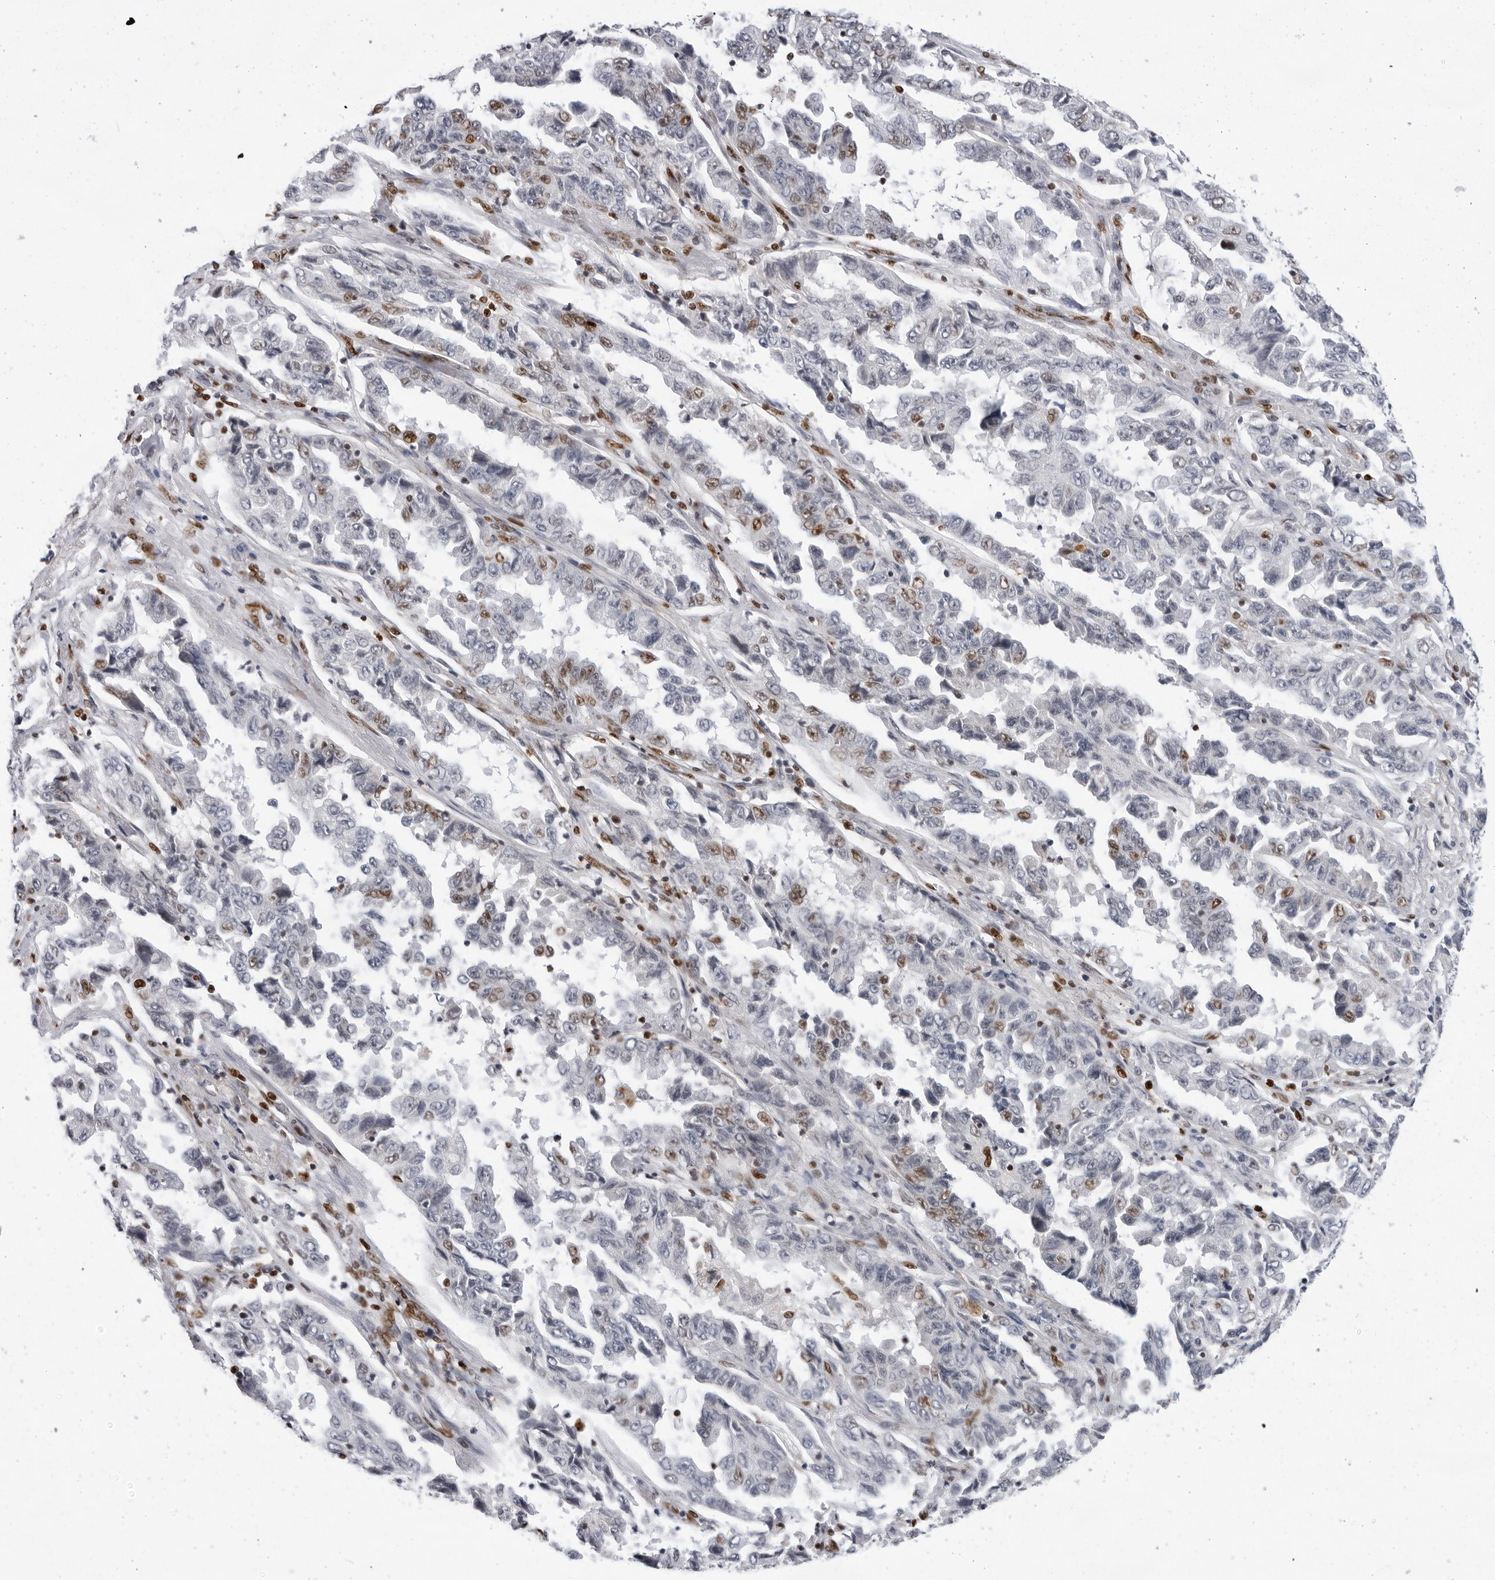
{"staining": {"intensity": "weak", "quantity": "<25%", "location": "nuclear"}, "tissue": "lung cancer", "cell_type": "Tumor cells", "image_type": "cancer", "snomed": [{"axis": "morphology", "description": "Adenocarcinoma, NOS"}, {"axis": "topography", "description": "Lung"}], "caption": "The immunohistochemistry histopathology image has no significant expression in tumor cells of lung adenocarcinoma tissue. The staining is performed using DAB brown chromogen with nuclei counter-stained in using hematoxylin.", "gene": "OGG1", "patient": {"sex": "female", "age": 51}}